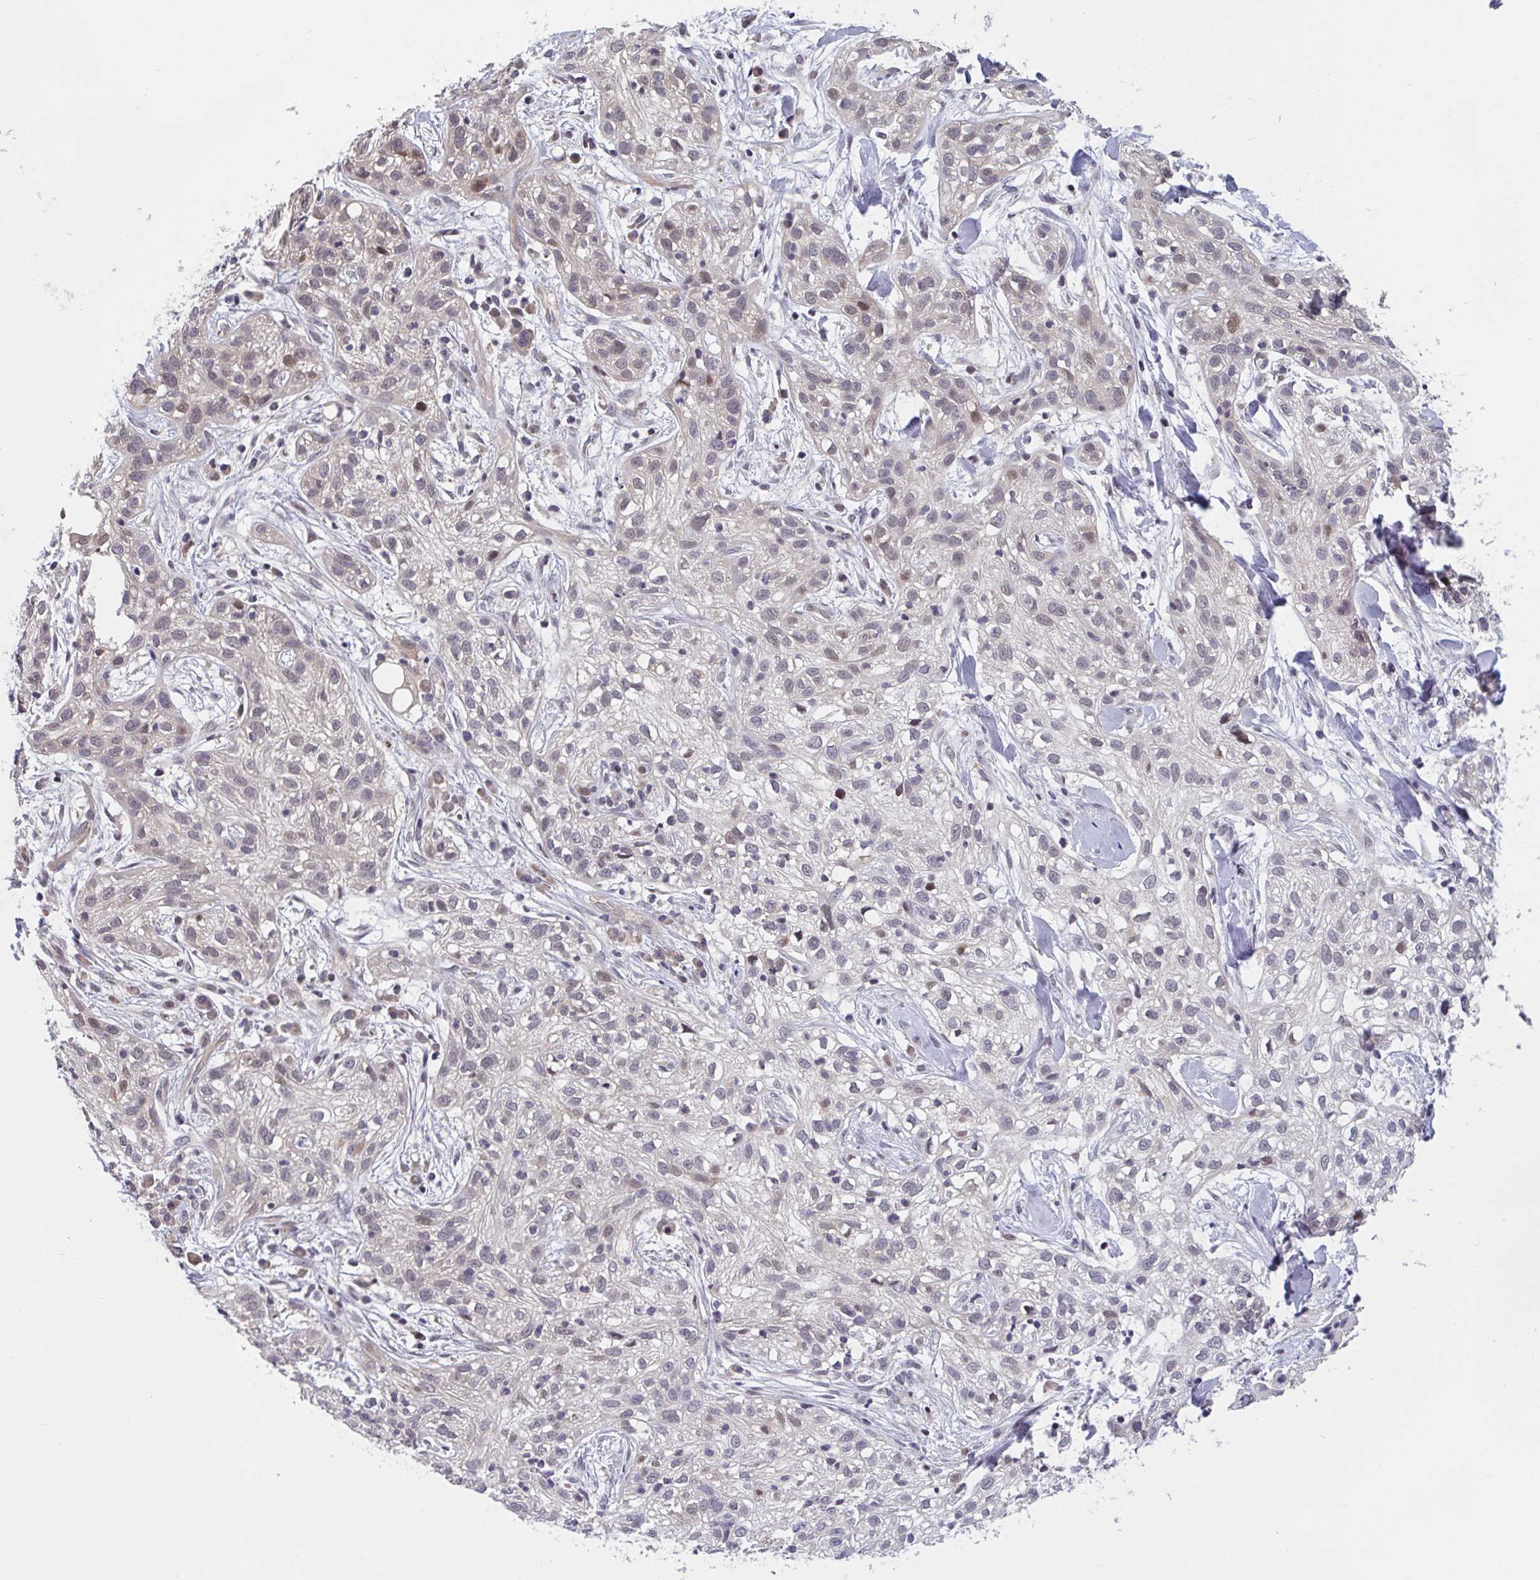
{"staining": {"intensity": "moderate", "quantity": "<25%", "location": "nuclear"}, "tissue": "skin cancer", "cell_type": "Tumor cells", "image_type": "cancer", "snomed": [{"axis": "morphology", "description": "Squamous cell carcinoma, NOS"}, {"axis": "topography", "description": "Skin"}], "caption": "Skin cancer (squamous cell carcinoma) was stained to show a protein in brown. There is low levels of moderate nuclear expression in approximately <25% of tumor cells.", "gene": "RIOK1", "patient": {"sex": "male", "age": 82}}